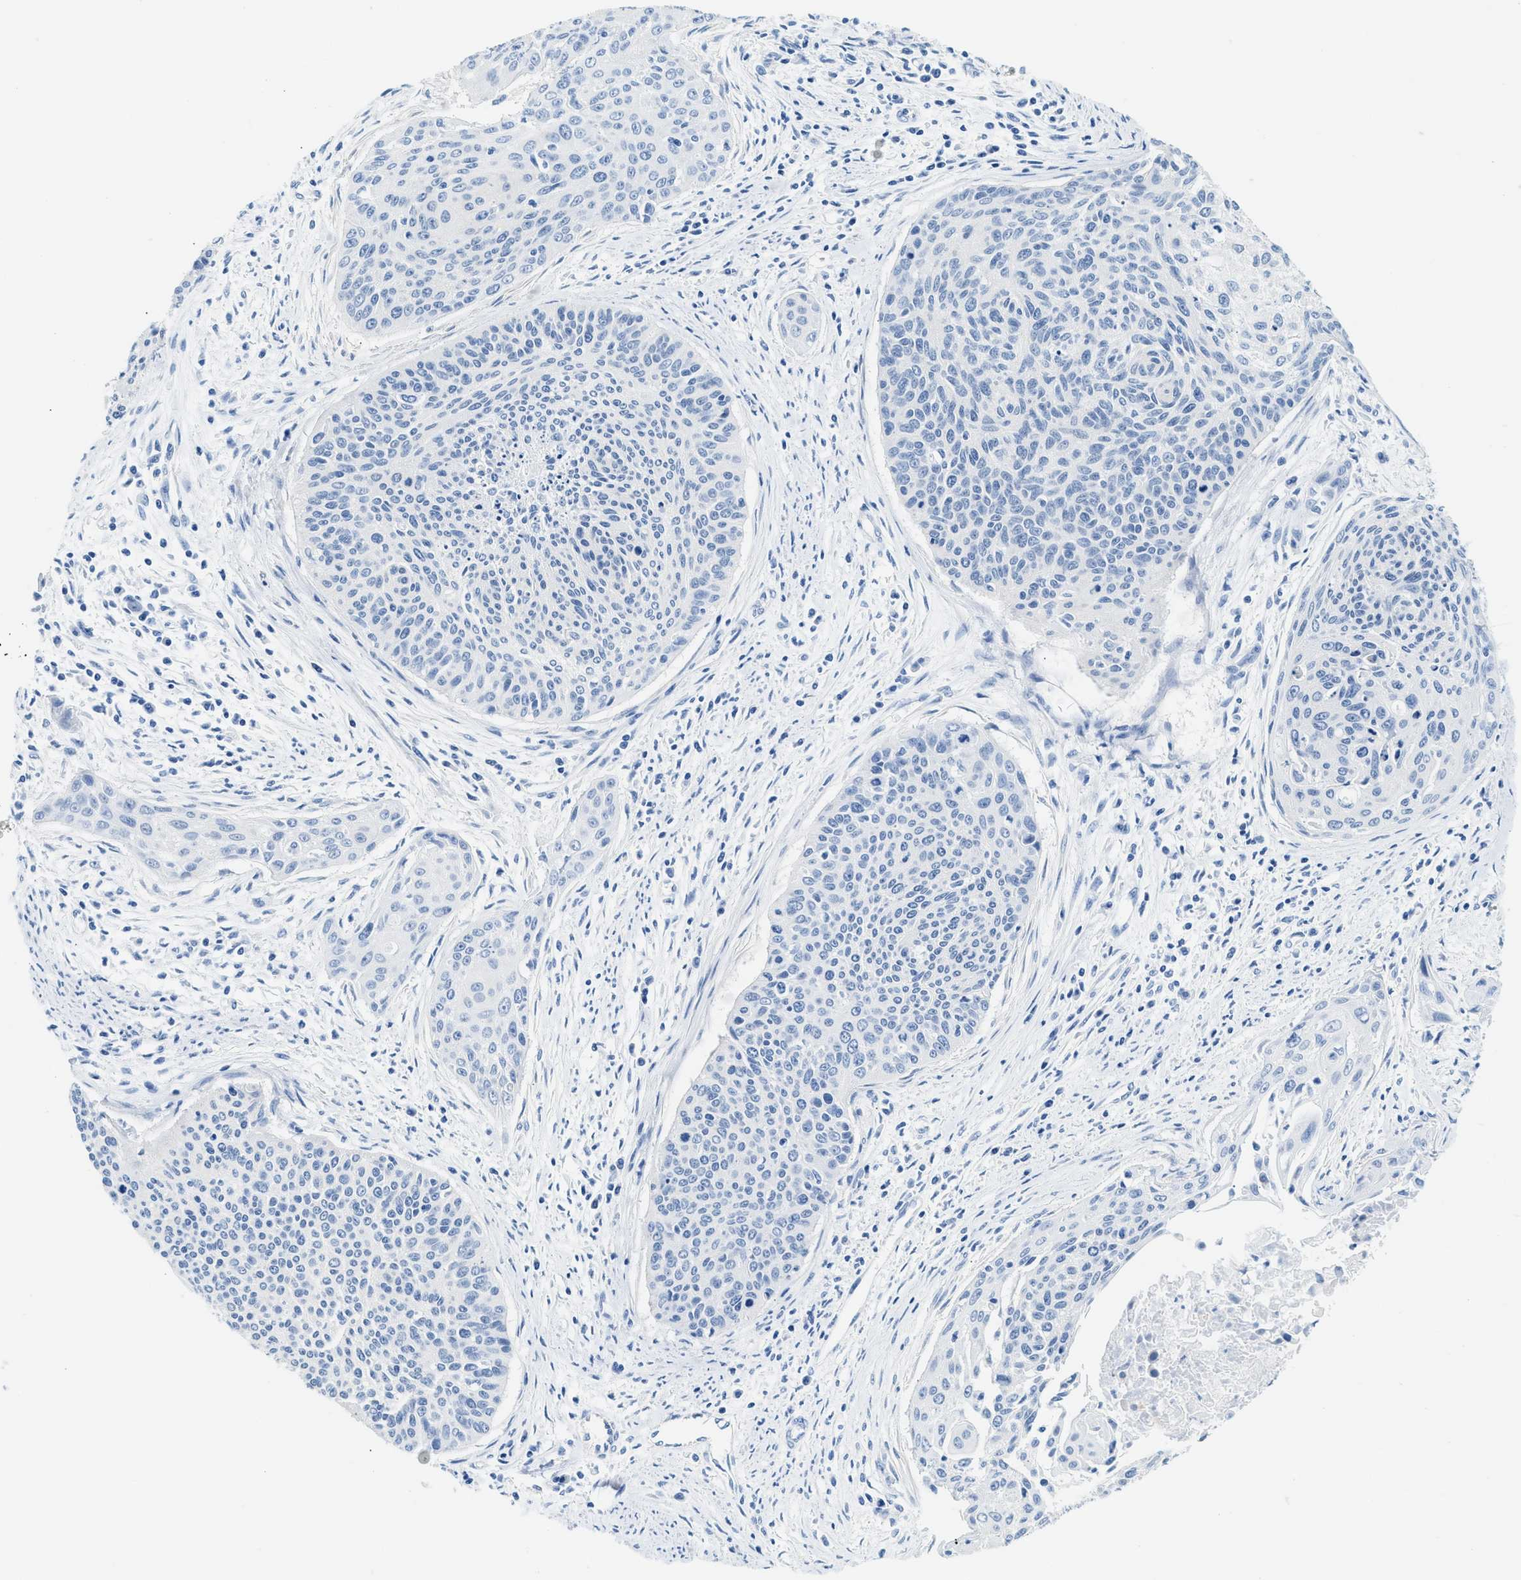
{"staining": {"intensity": "negative", "quantity": "none", "location": "none"}, "tissue": "cervical cancer", "cell_type": "Tumor cells", "image_type": "cancer", "snomed": [{"axis": "morphology", "description": "Squamous cell carcinoma, NOS"}, {"axis": "topography", "description": "Cervix"}], "caption": "Protein analysis of cervical cancer (squamous cell carcinoma) reveals no significant positivity in tumor cells. The staining was performed using DAB (3,3'-diaminobenzidine) to visualize the protein expression in brown, while the nuclei were stained in blue with hematoxylin (Magnification: 20x).", "gene": "SPAM1", "patient": {"sex": "female", "age": 55}}